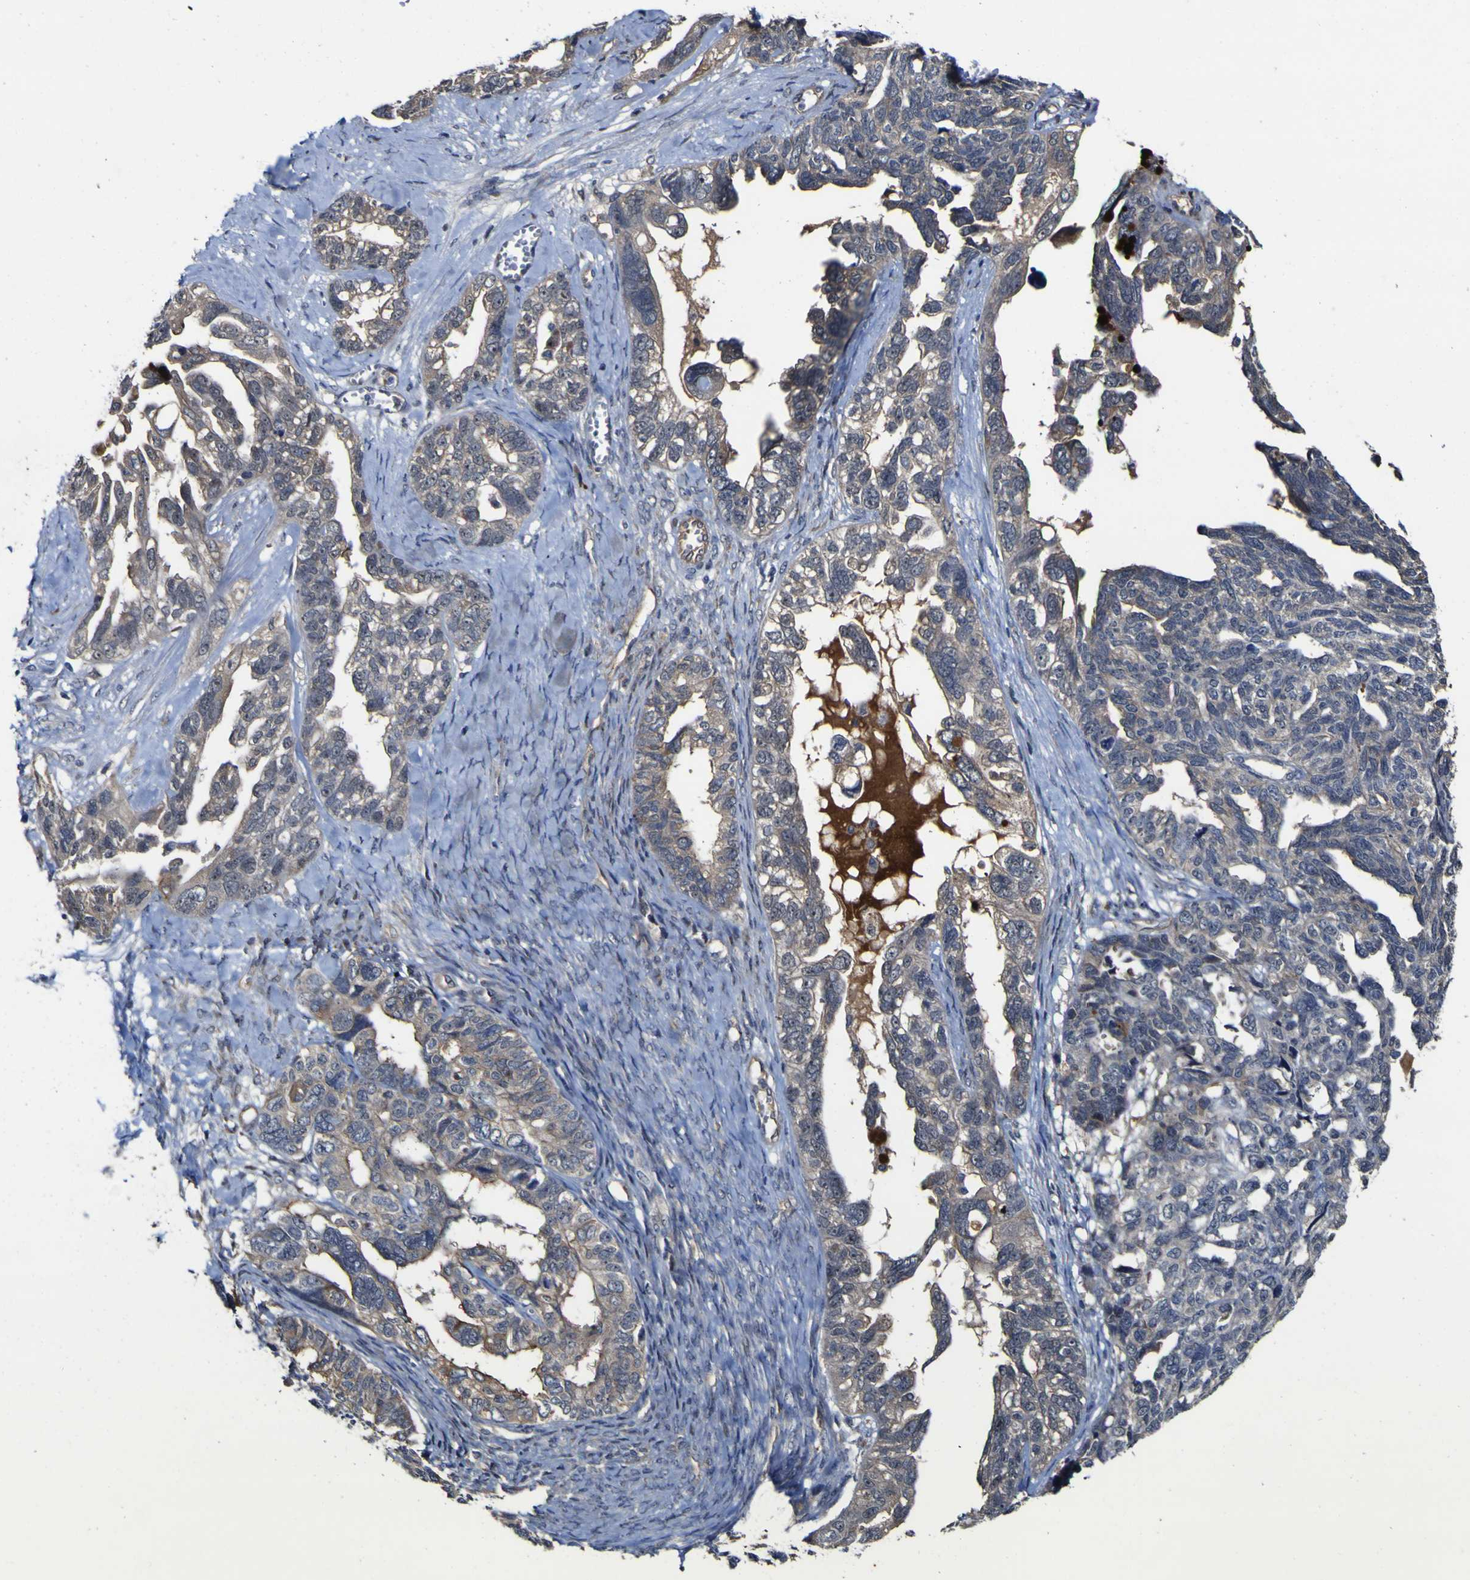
{"staining": {"intensity": "negative", "quantity": "none", "location": "none"}, "tissue": "ovarian cancer", "cell_type": "Tumor cells", "image_type": "cancer", "snomed": [{"axis": "morphology", "description": "Cystadenocarcinoma, serous, NOS"}, {"axis": "topography", "description": "Ovary"}], "caption": "This is an IHC micrograph of human serous cystadenocarcinoma (ovarian). There is no expression in tumor cells.", "gene": "CCL2", "patient": {"sex": "female", "age": 79}}